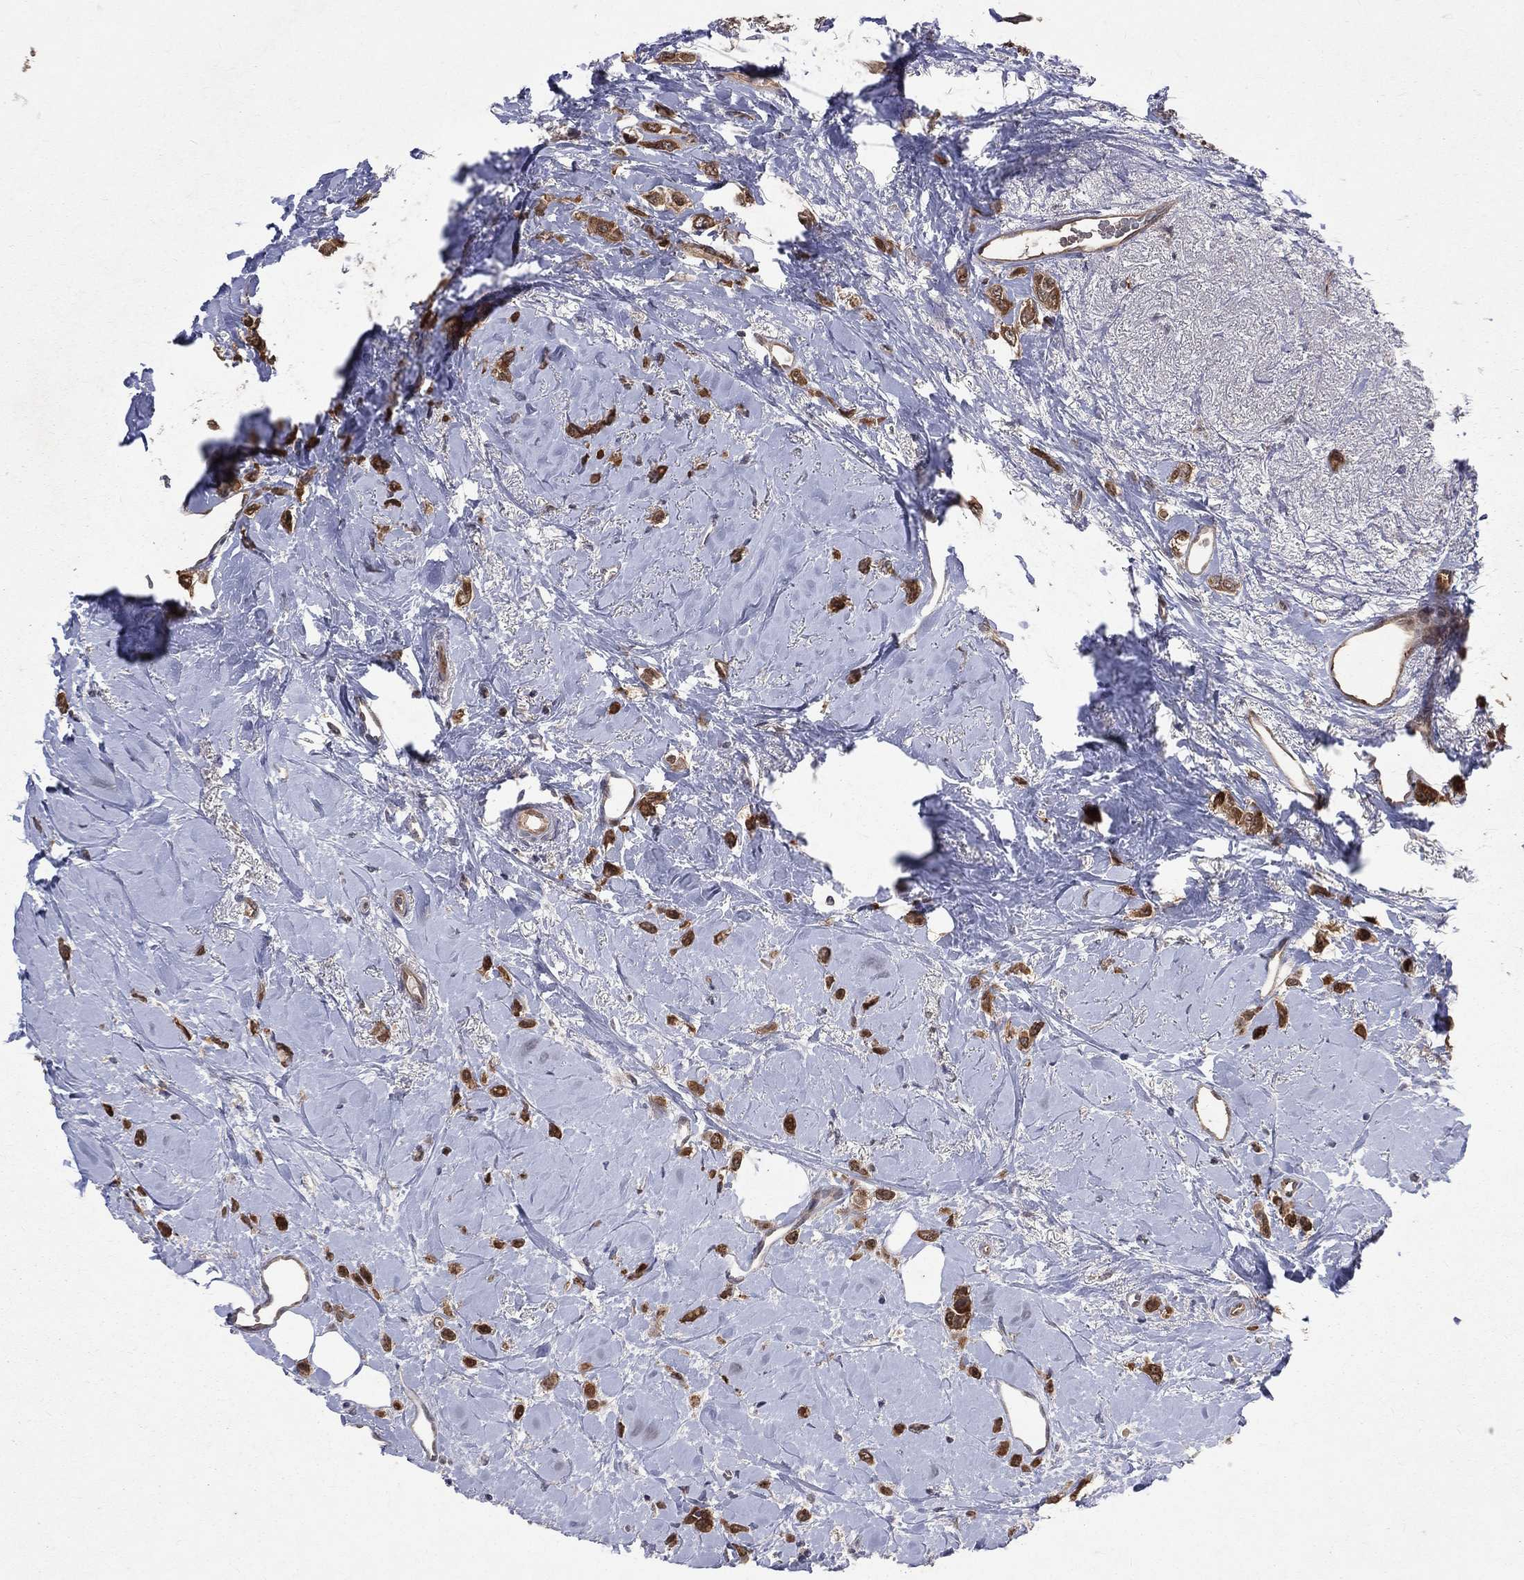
{"staining": {"intensity": "strong", "quantity": ">75%", "location": "cytoplasmic/membranous"}, "tissue": "breast cancer", "cell_type": "Tumor cells", "image_type": "cancer", "snomed": [{"axis": "morphology", "description": "Lobular carcinoma"}, {"axis": "topography", "description": "Breast"}], "caption": "Immunohistochemistry (IHC) micrograph of neoplastic tissue: breast cancer (lobular carcinoma) stained using immunohistochemistry (IHC) demonstrates high levels of strong protein expression localized specifically in the cytoplasmic/membranous of tumor cells, appearing as a cytoplasmic/membranous brown color.", "gene": "GMPR2", "patient": {"sex": "female", "age": 66}}